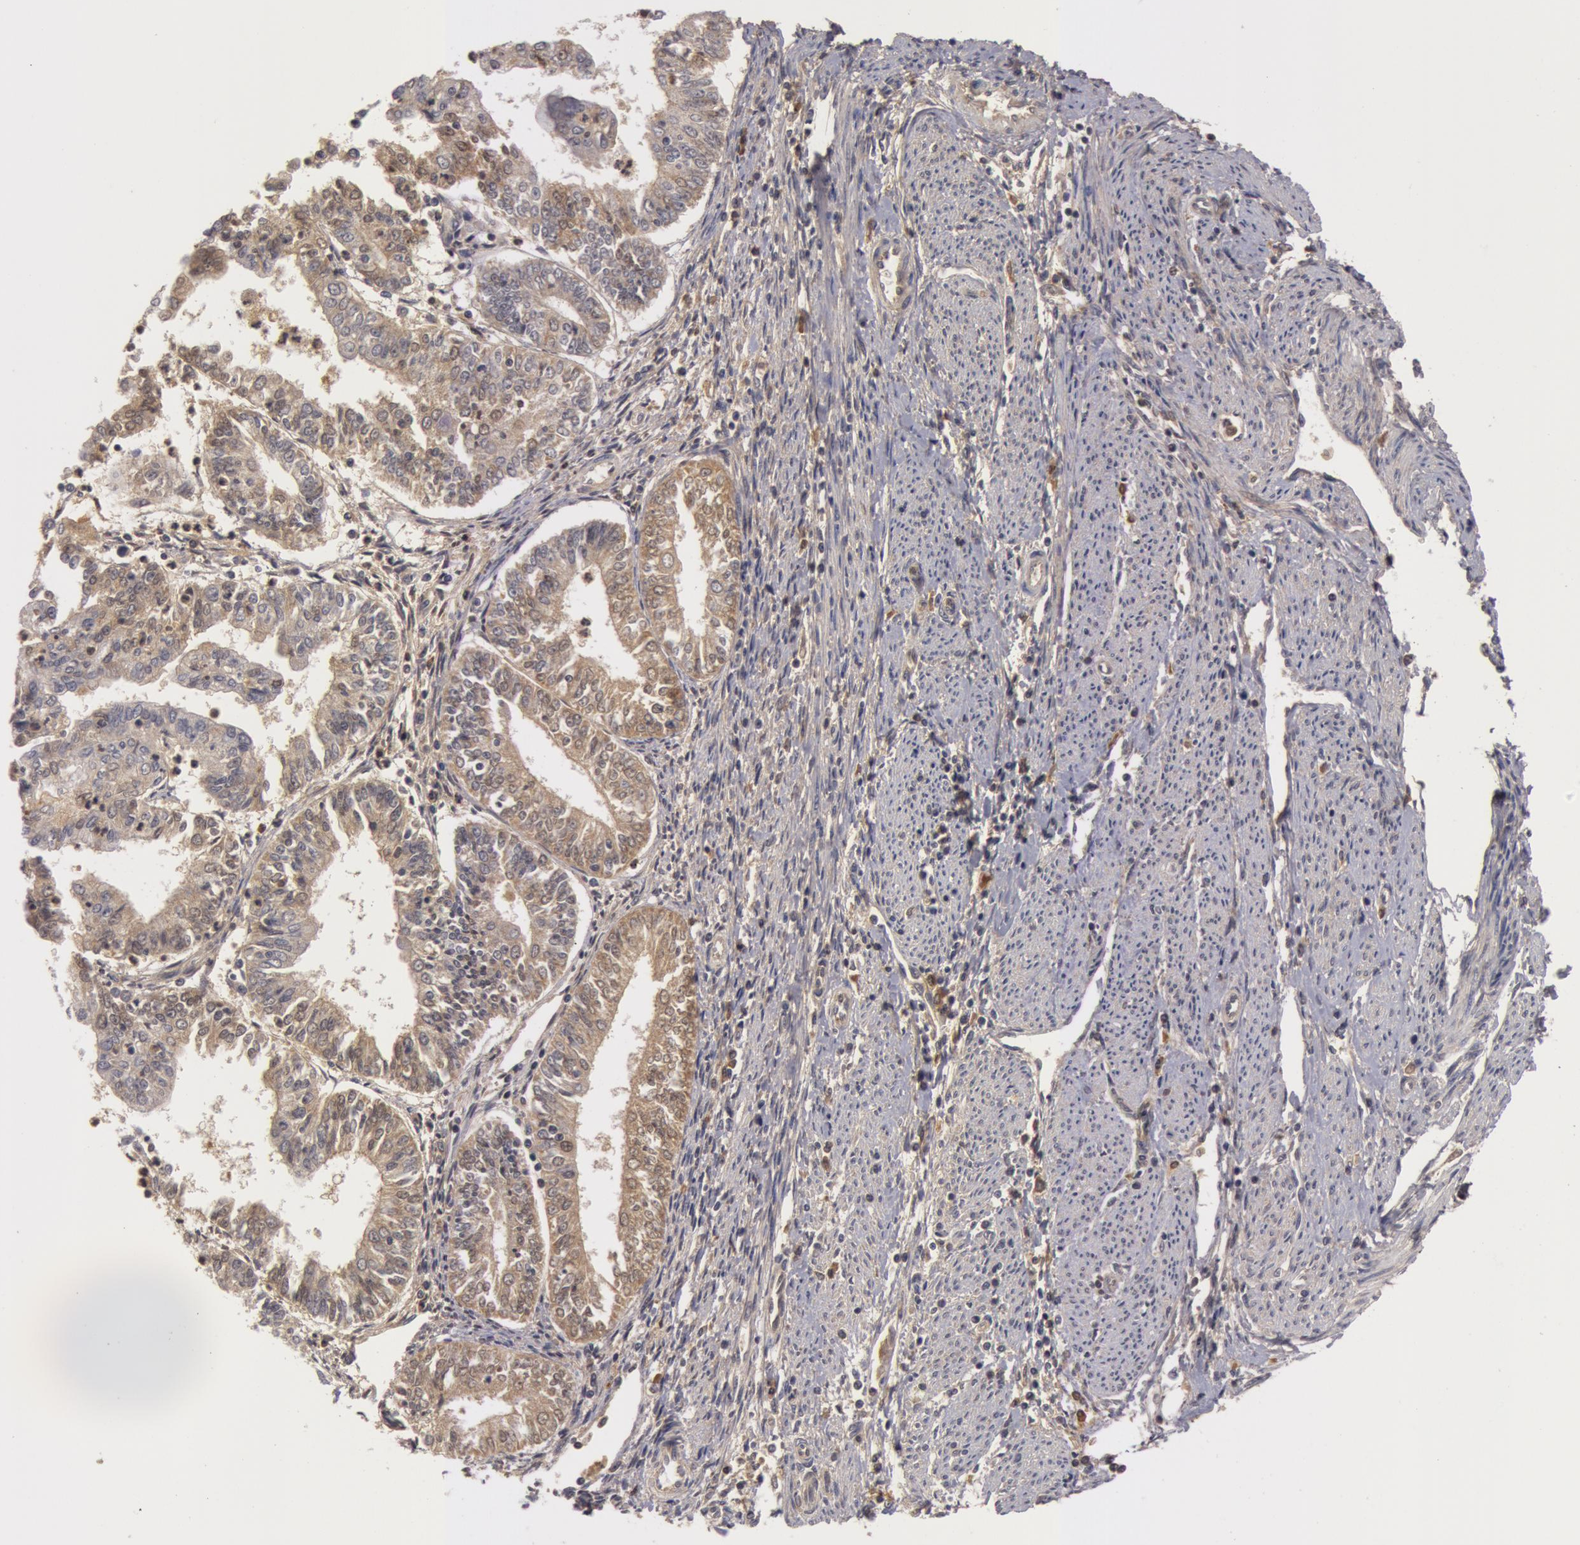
{"staining": {"intensity": "weak", "quantity": ">75%", "location": "cytoplasmic/membranous"}, "tissue": "endometrial cancer", "cell_type": "Tumor cells", "image_type": "cancer", "snomed": [{"axis": "morphology", "description": "Adenocarcinoma, NOS"}, {"axis": "topography", "description": "Endometrium"}], "caption": "High-power microscopy captured an immunohistochemistry (IHC) histopathology image of adenocarcinoma (endometrial), revealing weak cytoplasmic/membranous staining in approximately >75% of tumor cells.", "gene": "BCHE", "patient": {"sex": "female", "age": 75}}